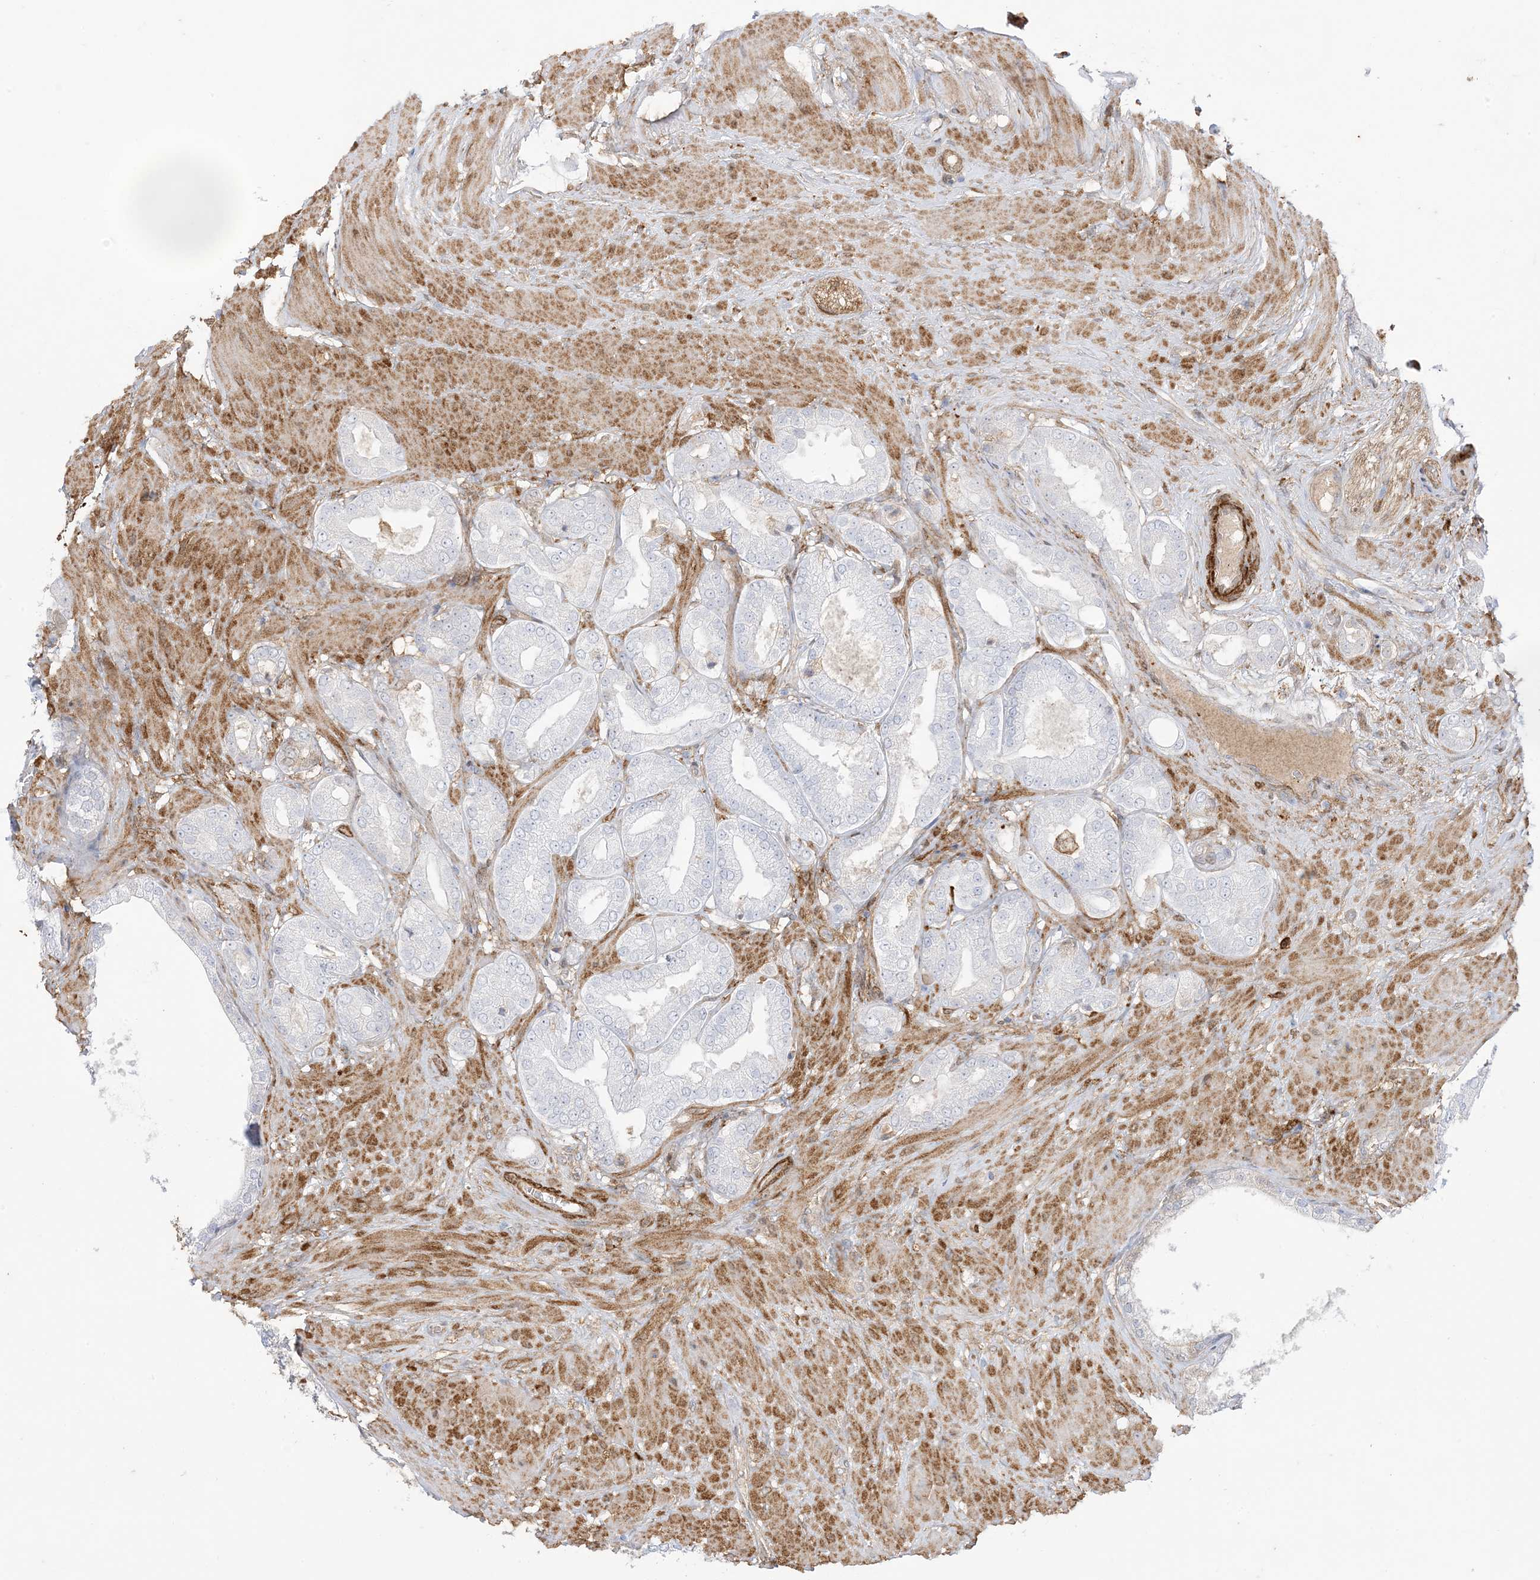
{"staining": {"intensity": "negative", "quantity": "none", "location": "none"}, "tissue": "prostate cancer", "cell_type": "Tumor cells", "image_type": "cancer", "snomed": [{"axis": "morphology", "description": "Adenocarcinoma, Low grade"}, {"axis": "topography", "description": "Prostate"}], "caption": "Immunohistochemical staining of human low-grade adenocarcinoma (prostate) demonstrates no significant positivity in tumor cells.", "gene": "GSN", "patient": {"sex": "male", "age": 63}}